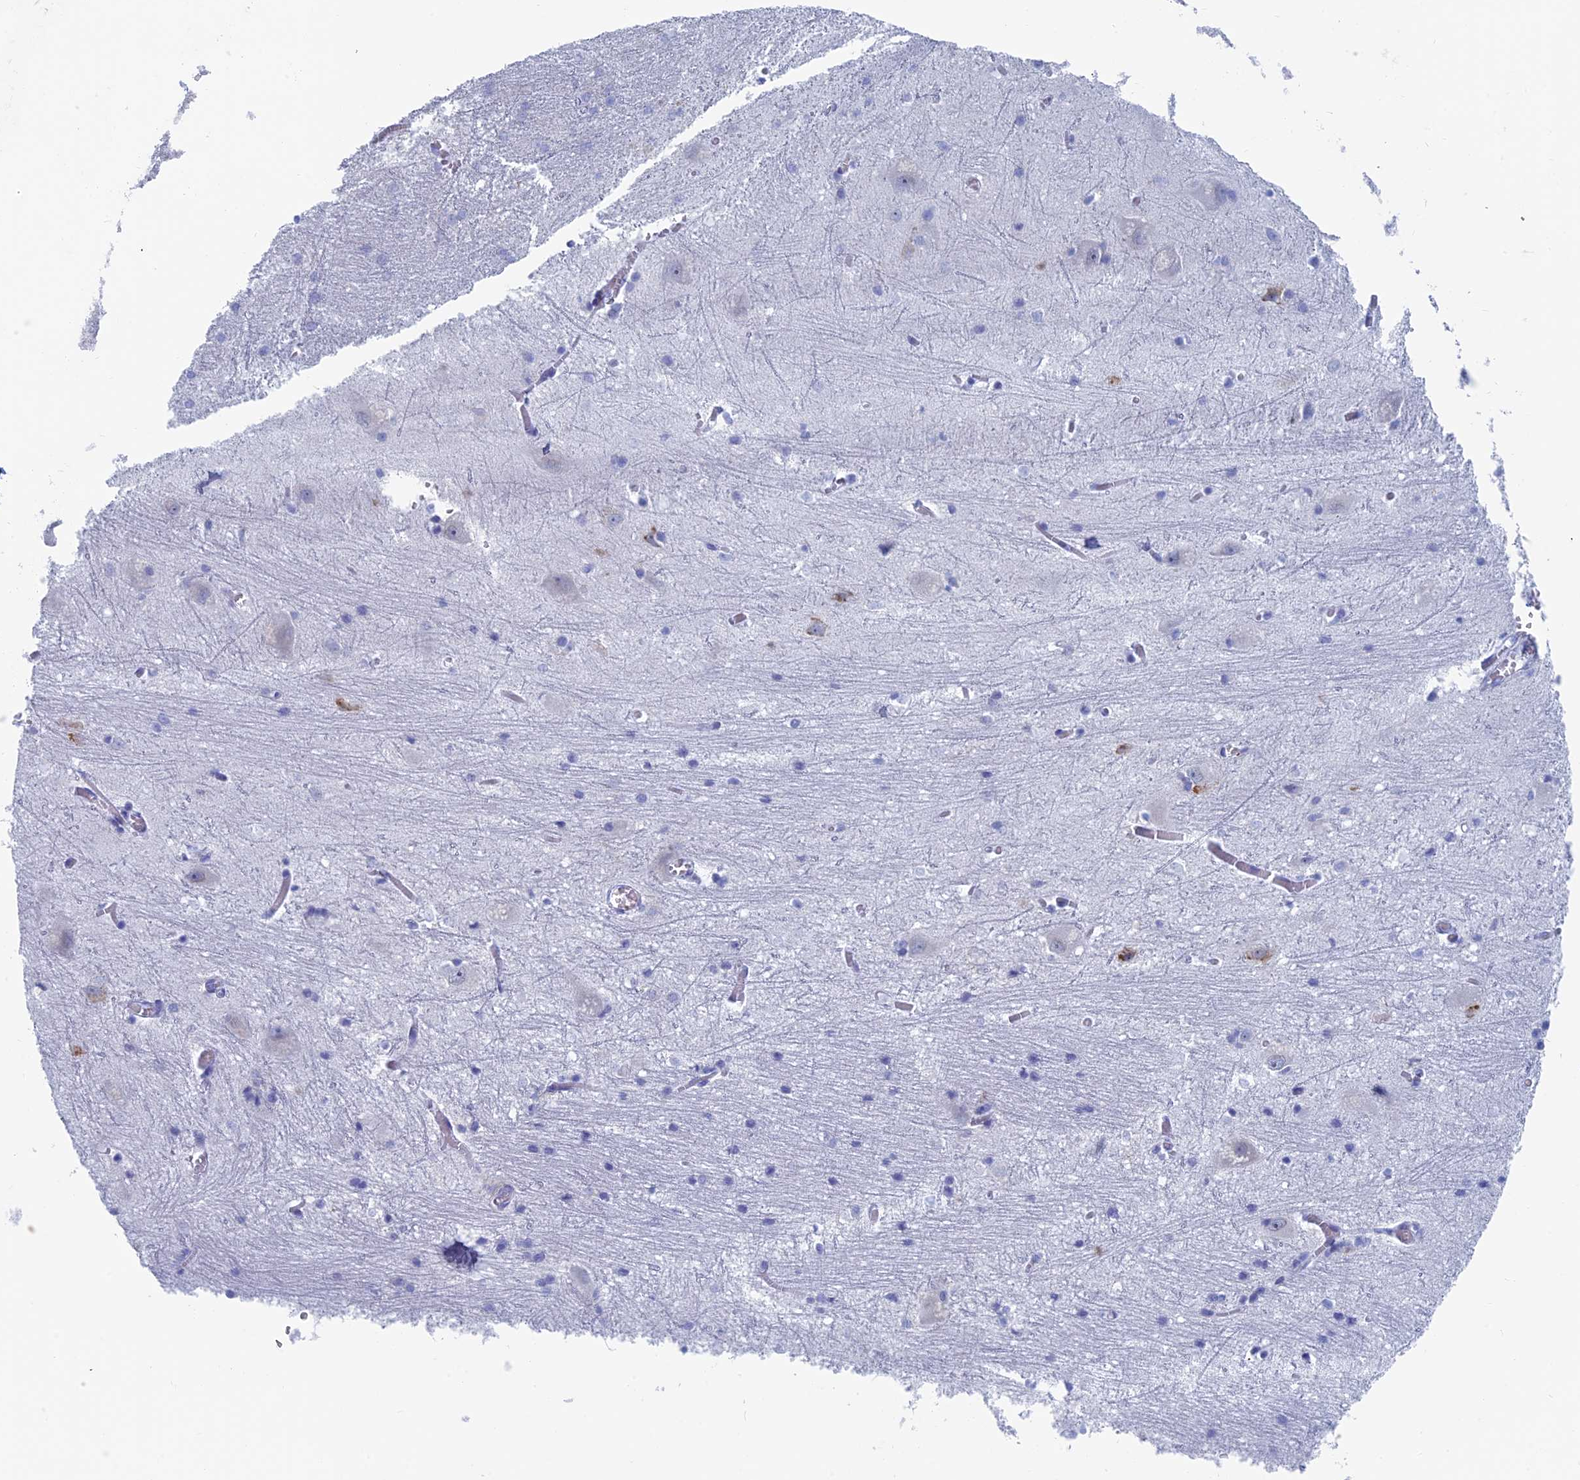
{"staining": {"intensity": "negative", "quantity": "none", "location": "none"}, "tissue": "caudate", "cell_type": "Glial cells", "image_type": "normal", "snomed": [{"axis": "morphology", "description": "Normal tissue, NOS"}, {"axis": "topography", "description": "Lateral ventricle wall"}], "caption": "Image shows no protein expression in glial cells of normal caudate. (Immunohistochemistry, brightfield microscopy, high magnification).", "gene": "ALMS1", "patient": {"sex": "male", "age": 37}}